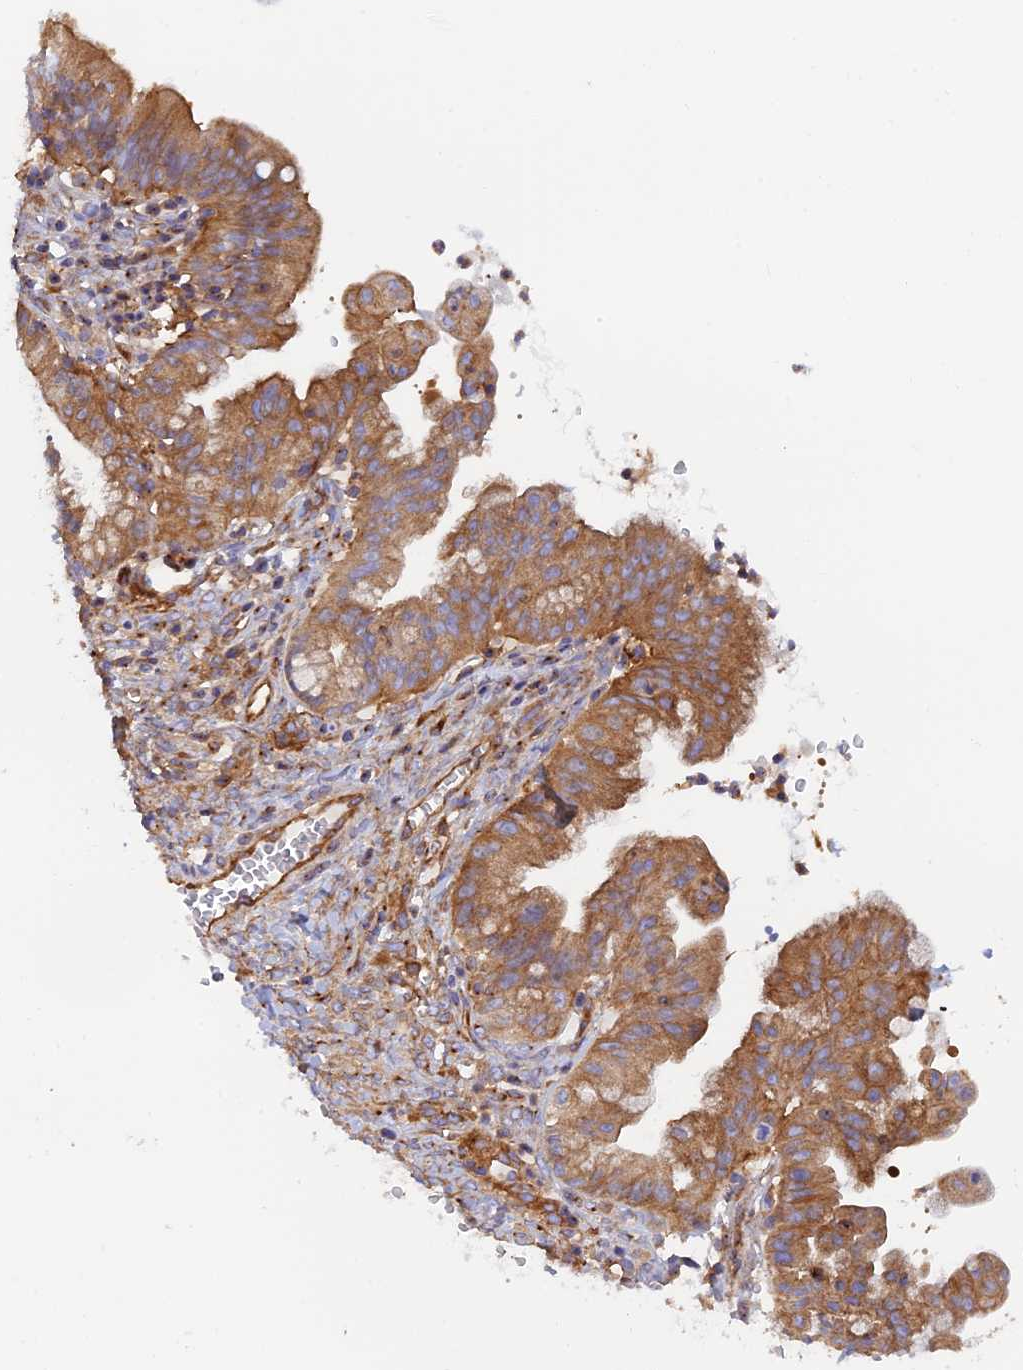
{"staining": {"intensity": "moderate", "quantity": ">75%", "location": "cytoplasmic/membranous"}, "tissue": "ovarian cancer", "cell_type": "Tumor cells", "image_type": "cancer", "snomed": [{"axis": "morphology", "description": "Cystadenocarcinoma, mucinous, NOS"}, {"axis": "topography", "description": "Ovary"}], "caption": "Mucinous cystadenocarcinoma (ovarian) stained with a protein marker demonstrates moderate staining in tumor cells.", "gene": "DCTN2", "patient": {"sex": "female", "age": 70}}